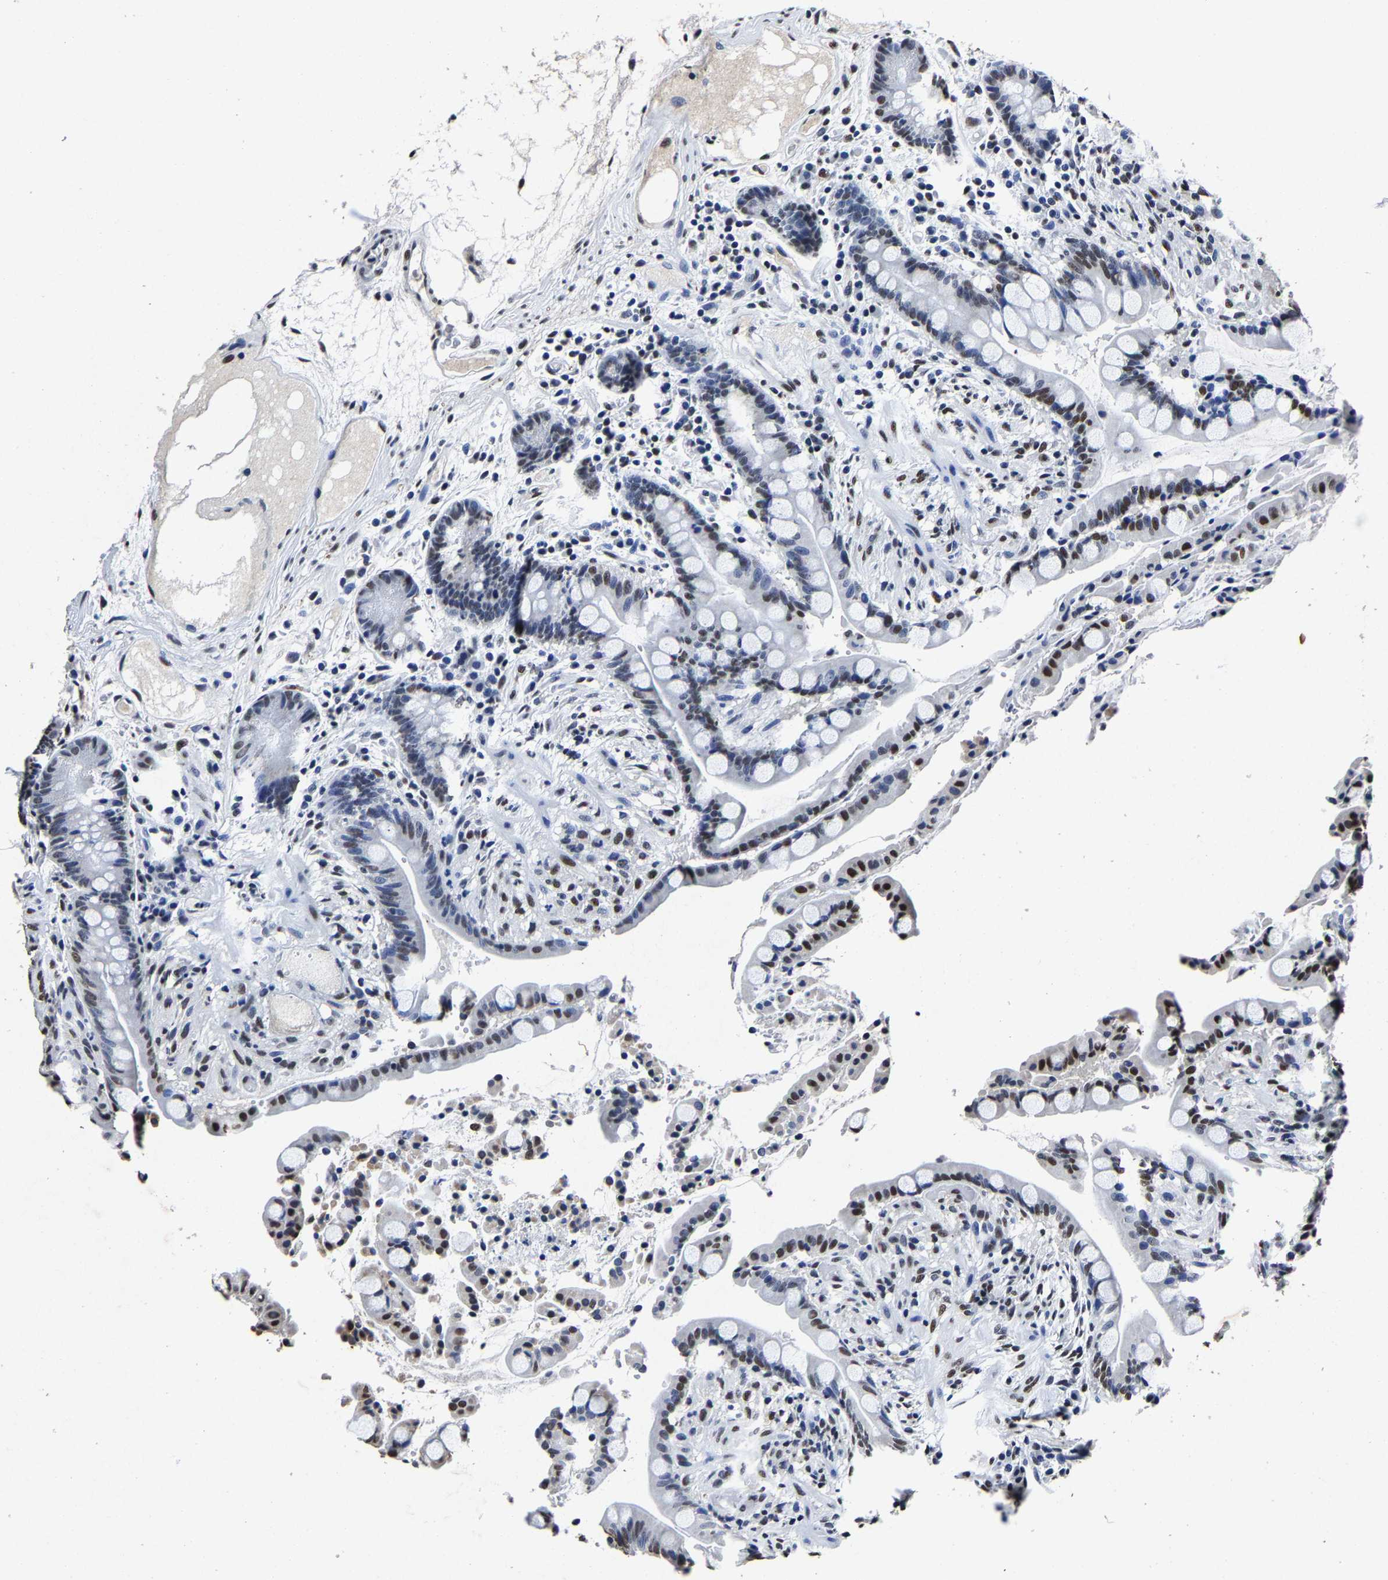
{"staining": {"intensity": "negative", "quantity": "none", "location": "none"}, "tissue": "colon", "cell_type": "Endothelial cells", "image_type": "normal", "snomed": [{"axis": "morphology", "description": "Normal tissue, NOS"}, {"axis": "topography", "description": "Colon"}], "caption": "This photomicrograph is of benign colon stained with immunohistochemistry to label a protein in brown with the nuclei are counter-stained blue. There is no expression in endothelial cells. Nuclei are stained in blue.", "gene": "RBM45", "patient": {"sex": "male", "age": 73}}